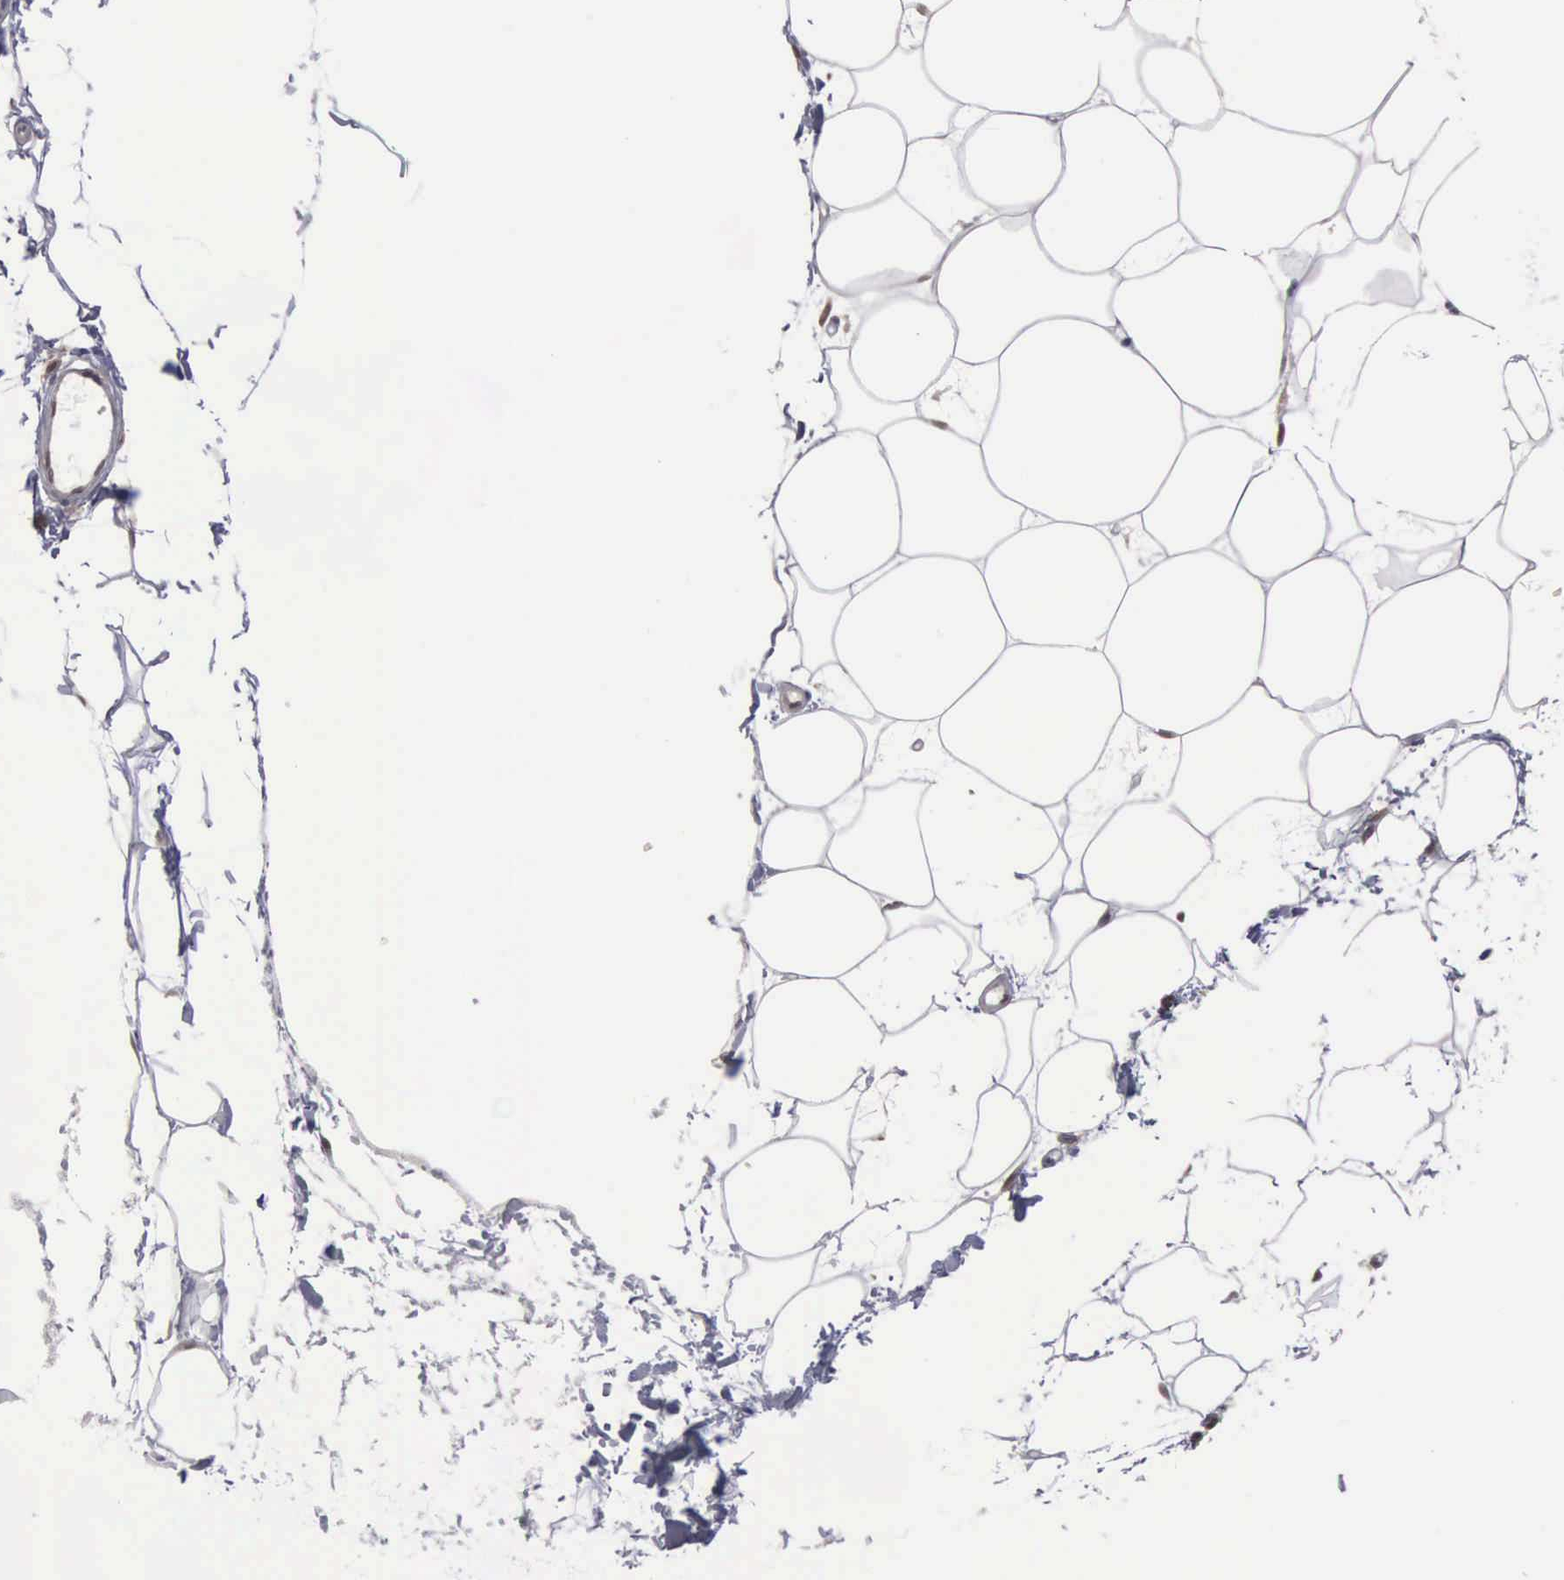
{"staining": {"intensity": "moderate", "quantity": ">75%", "location": "nuclear"}, "tissue": "adipose tissue", "cell_type": "Adipocytes", "image_type": "normal", "snomed": [{"axis": "morphology", "description": "Normal tissue, NOS"}, {"axis": "topography", "description": "Breast"}], "caption": "Immunohistochemical staining of normal adipose tissue displays >75% levels of moderate nuclear protein expression in approximately >75% of adipocytes. Nuclei are stained in blue.", "gene": "TRMT5", "patient": {"sex": "female", "age": 45}}